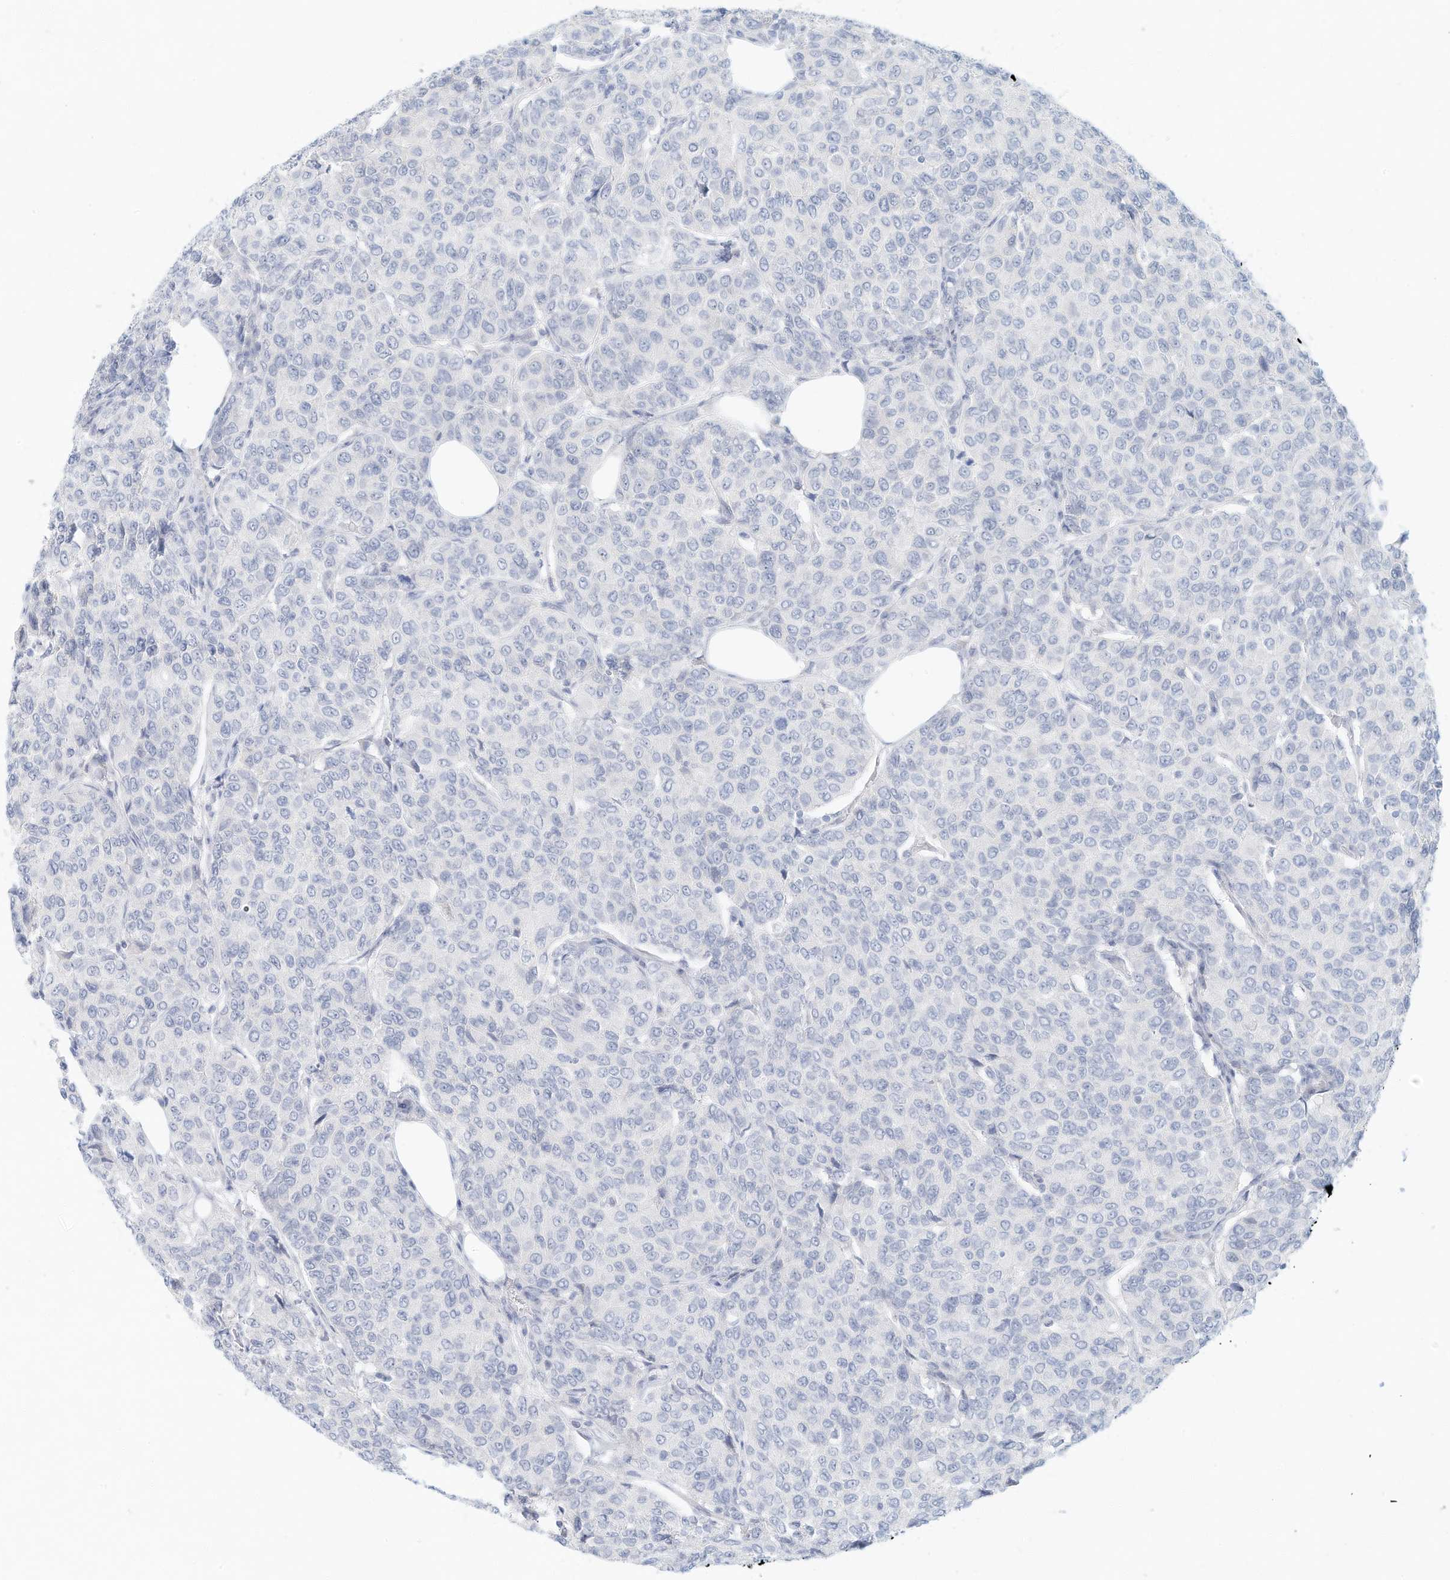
{"staining": {"intensity": "negative", "quantity": "none", "location": "none"}, "tissue": "breast cancer", "cell_type": "Tumor cells", "image_type": "cancer", "snomed": [{"axis": "morphology", "description": "Duct carcinoma"}, {"axis": "topography", "description": "Breast"}], "caption": "This is an immunohistochemistry micrograph of human breast infiltrating ductal carcinoma. There is no staining in tumor cells.", "gene": "PAK6", "patient": {"sex": "female", "age": 55}}